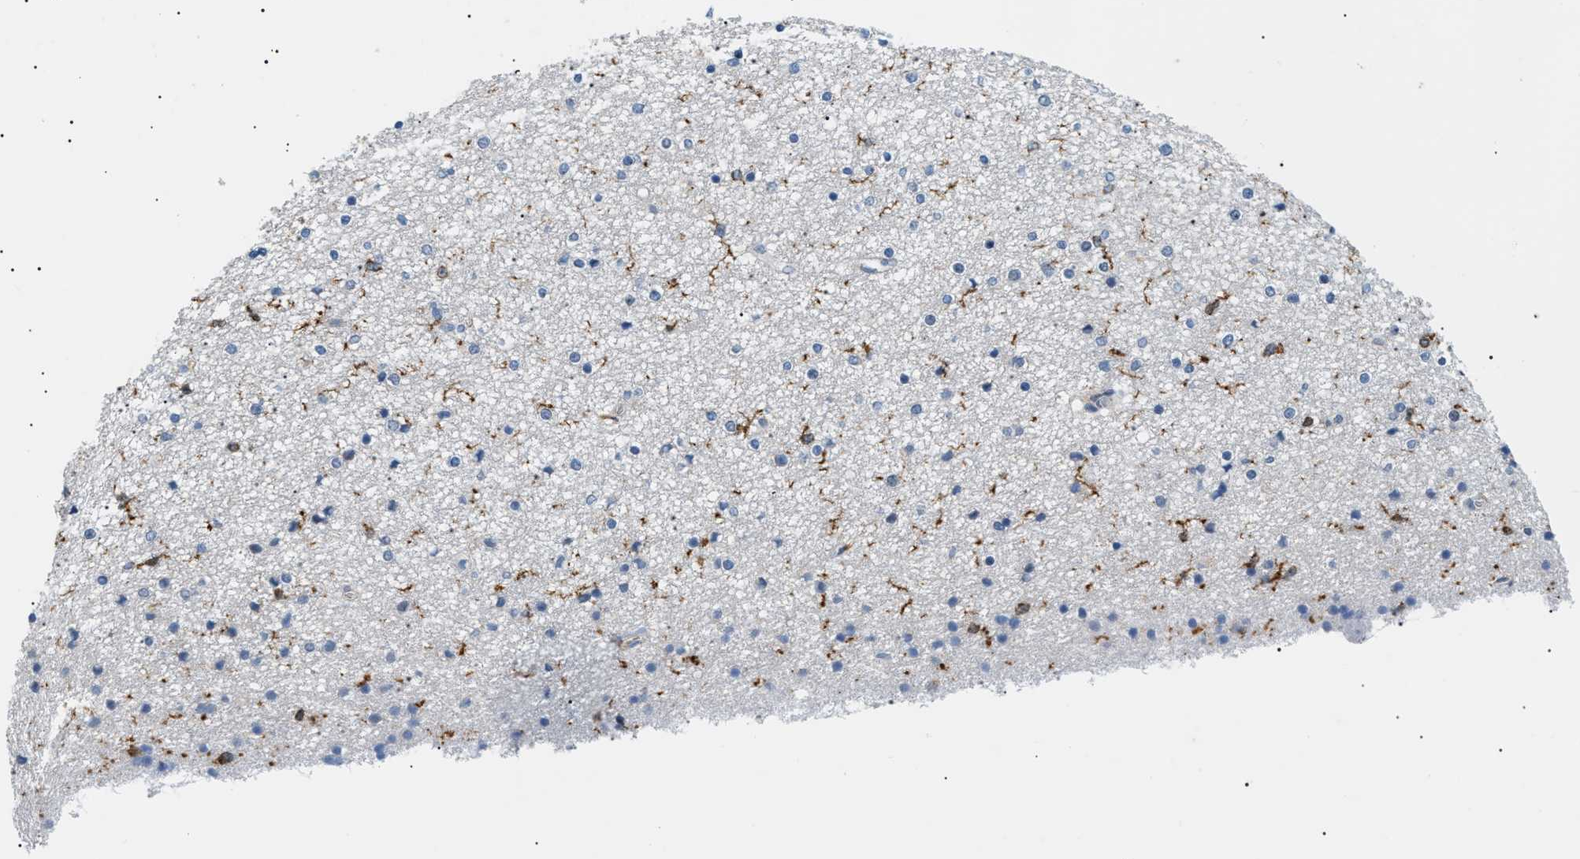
{"staining": {"intensity": "moderate", "quantity": "<25%", "location": "cytoplasmic/membranous"}, "tissue": "caudate", "cell_type": "Glial cells", "image_type": "normal", "snomed": [{"axis": "morphology", "description": "Normal tissue, NOS"}, {"axis": "topography", "description": "Lateral ventricle wall"}], "caption": "Approximately <25% of glial cells in benign human caudate show moderate cytoplasmic/membranous protein staining as visualized by brown immunohistochemical staining.", "gene": "INPP5D", "patient": {"sex": "female", "age": 54}}